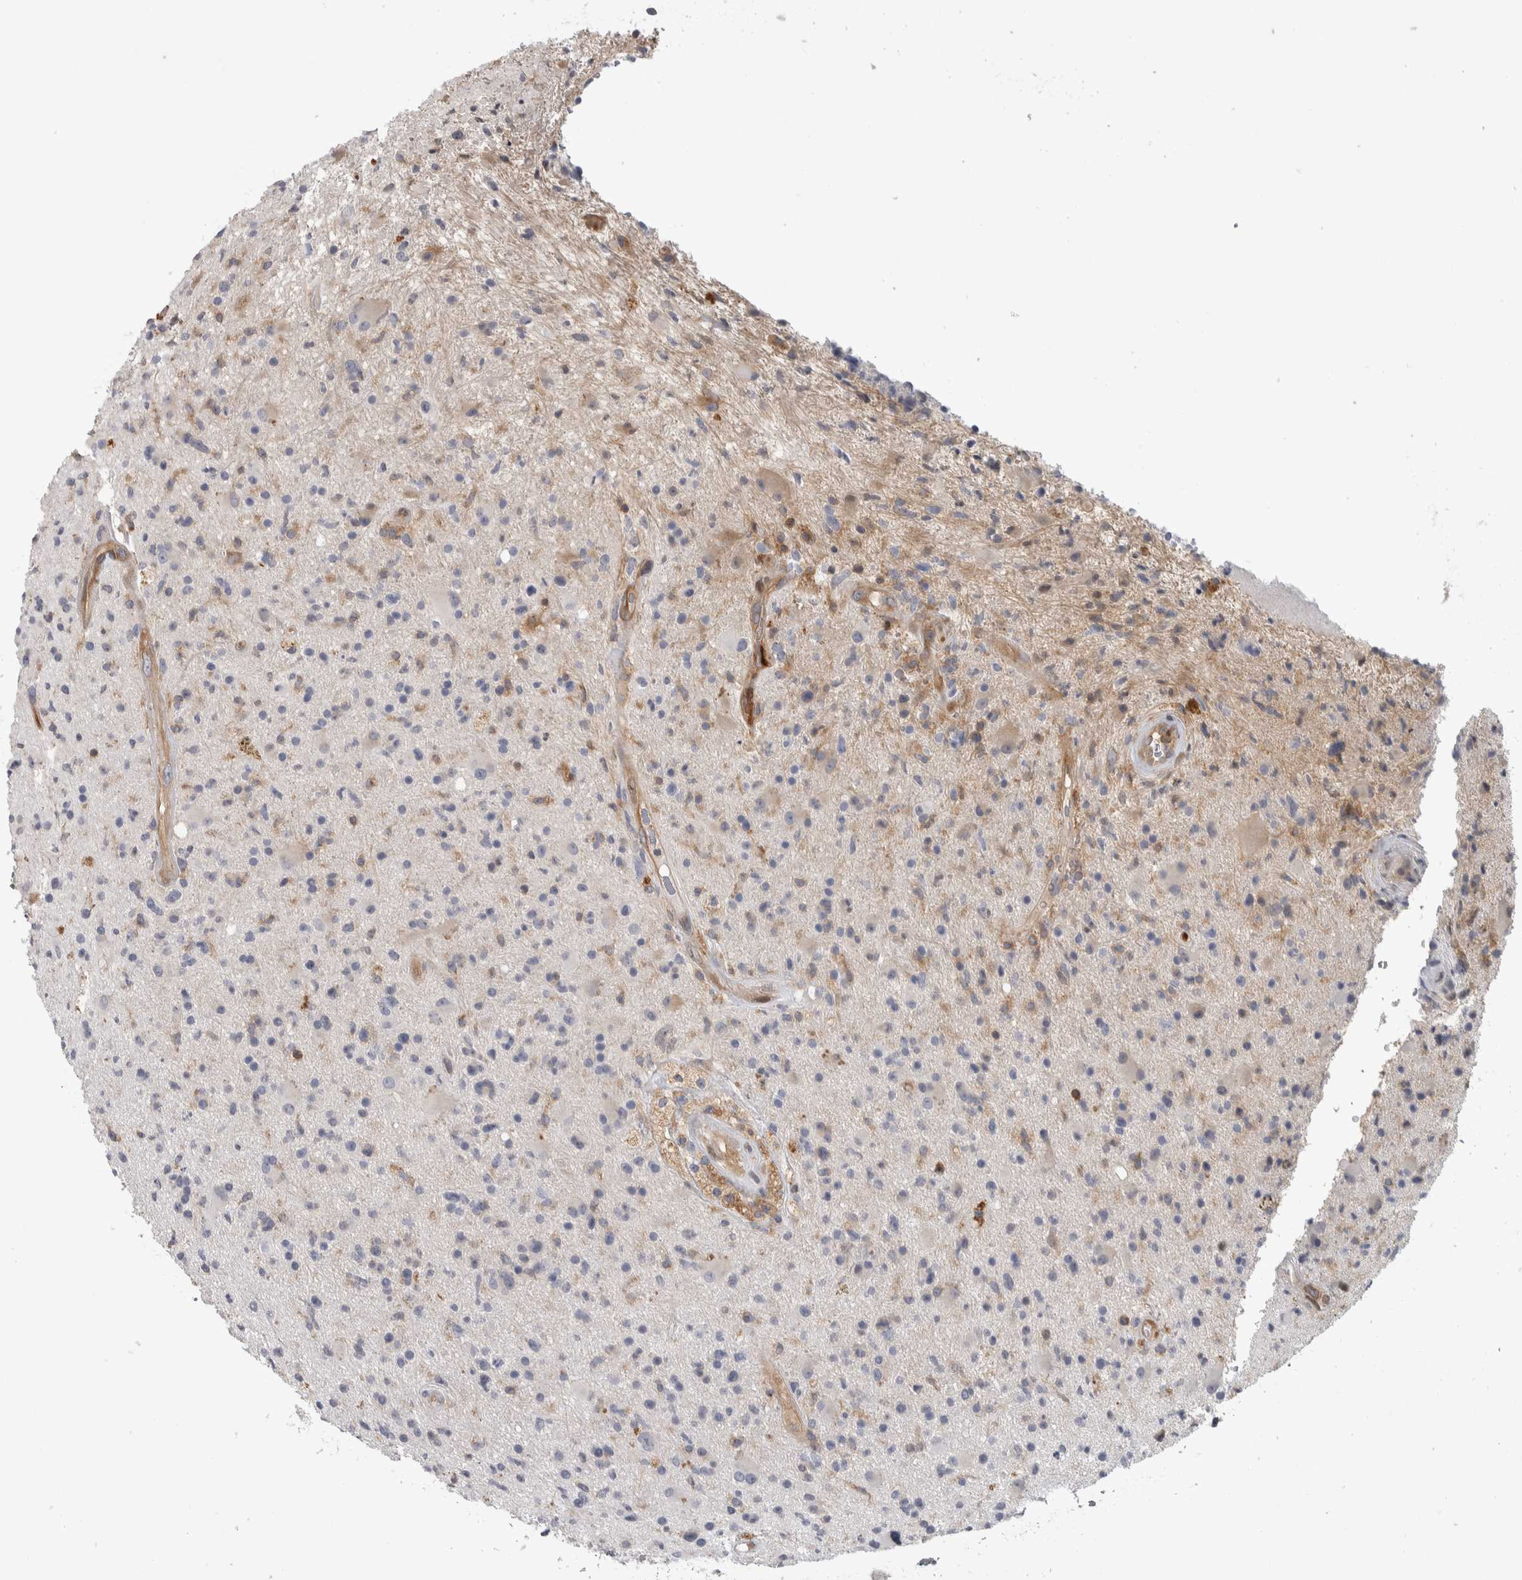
{"staining": {"intensity": "weak", "quantity": "<25%", "location": "cytoplasmic/membranous"}, "tissue": "glioma", "cell_type": "Tumor cells", "image_type": "cancer", "snomed": [{"axis": "morphology", "description": "Glioma, malignant, High grade"}, {"axis": "topography", "description": "Brain"}], "caption": "High magnification brightfield microscopy of malignant glioma (high-grade) stained with DAB (brown) and counterstained with hematoxylin (blue): tumor cells show no significant staining. The staining was performed using DAB to visualize the protein expression in brown, while the nuclei were stained in blue with hematoxylin (Magnification: 20x).", "gene": "NFKB2", "patient": {"sex": "male", "age": 33}}